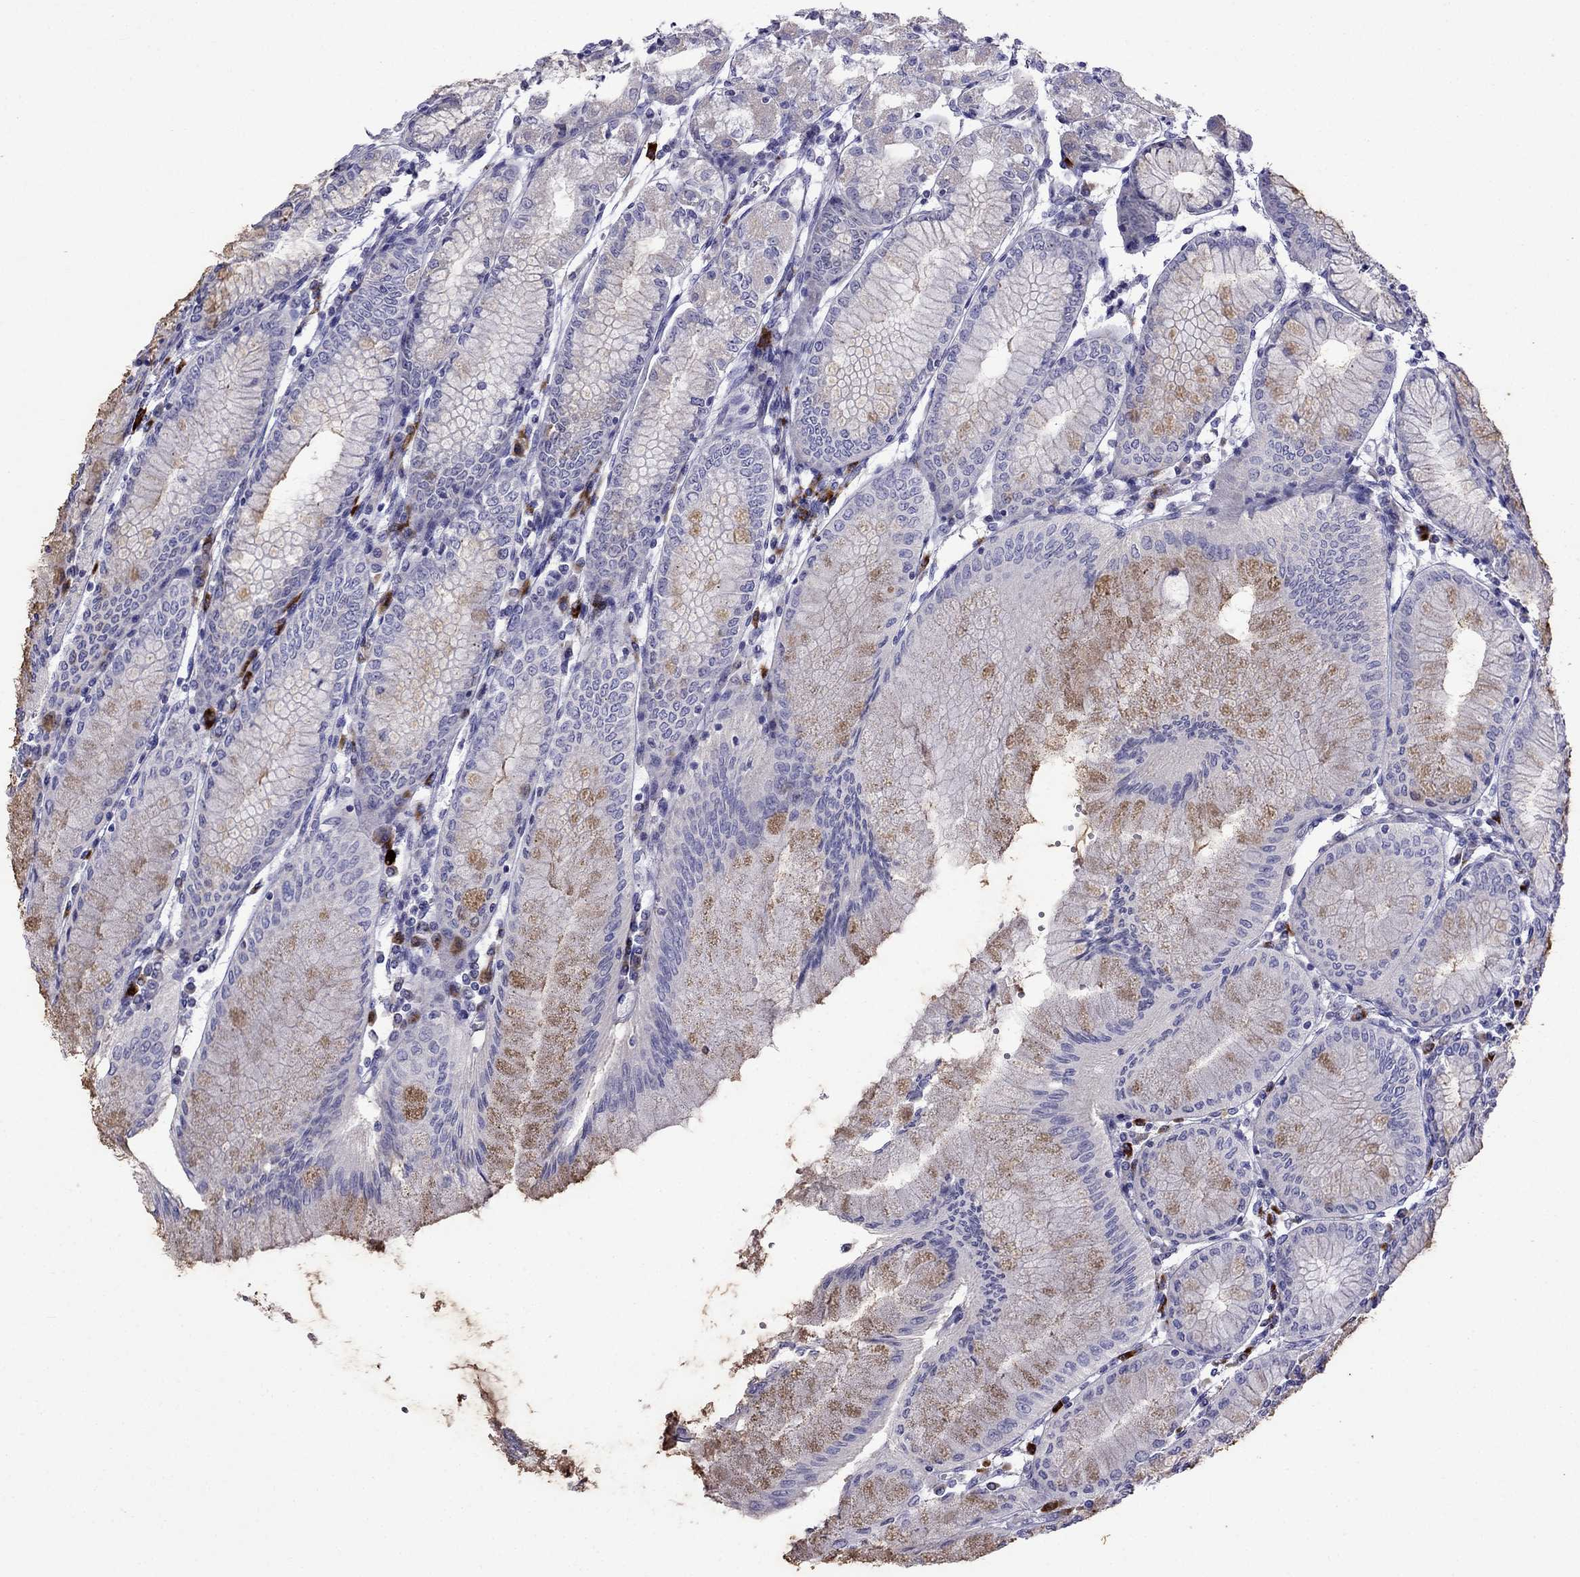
{"staining": {"intensity": "weak", "quantity": "<25%", "location": "cytoplasmic/membranous"}, "tissue": "stomach", "cell_type": "Glandular cells", "image_type": "normal", "snomed": [{"axis": "morphology", "description": "Normal tissue, NOS"}, {"axis": "topography", "description": "Skeletal muscle"}, {"axis": "topography", "description": "Stomach"}], "caption": "An immunohistochemistry image of normal stomach is shown. There is no staining in glandular cells of stomach.", "gene": "PATE1", "patient": {"sex": "female", "age": 57}}